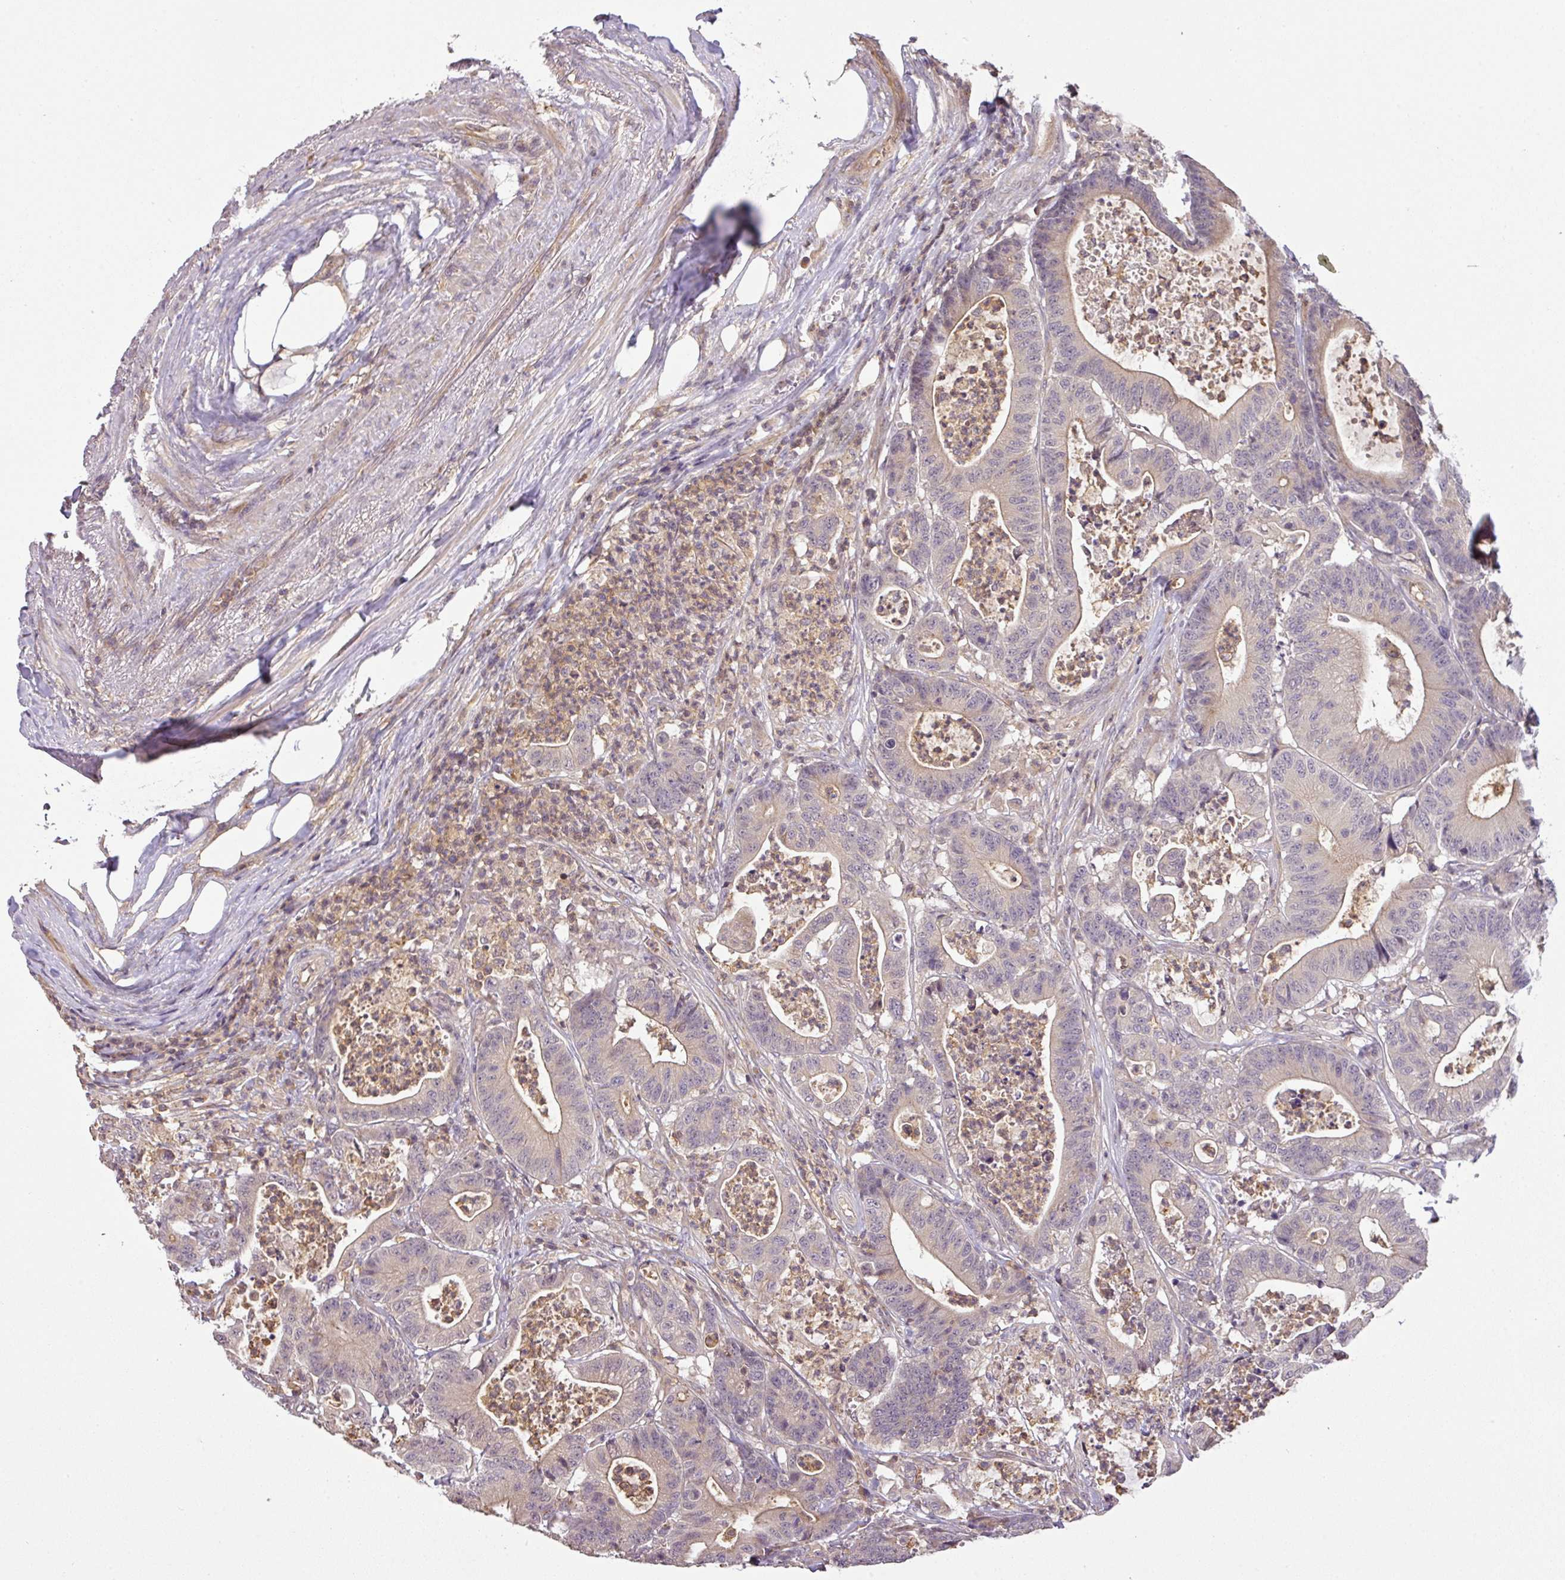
{"staining": {"intensity": "moderate", "quantity": "<25%", "location": "cytoplasmic/membranous"}, "tissue": "colorectal cancer", "cell_type": "Tumor cells", "image_type": "cancer", "snomed": [{"axis": "morphology", "description": "Adenocarcinoma, NOS"}, {"axis": "topography", "description": "Colon"}], "caption": "This is a photomicrograph of IHC staining of colorectal adenocarcinoma, which shows moderate expression in the cytoplasmic/membranous of tumor cells.", "gene": "TCL1B", "patient": {"sex": "female", "age": 84}}